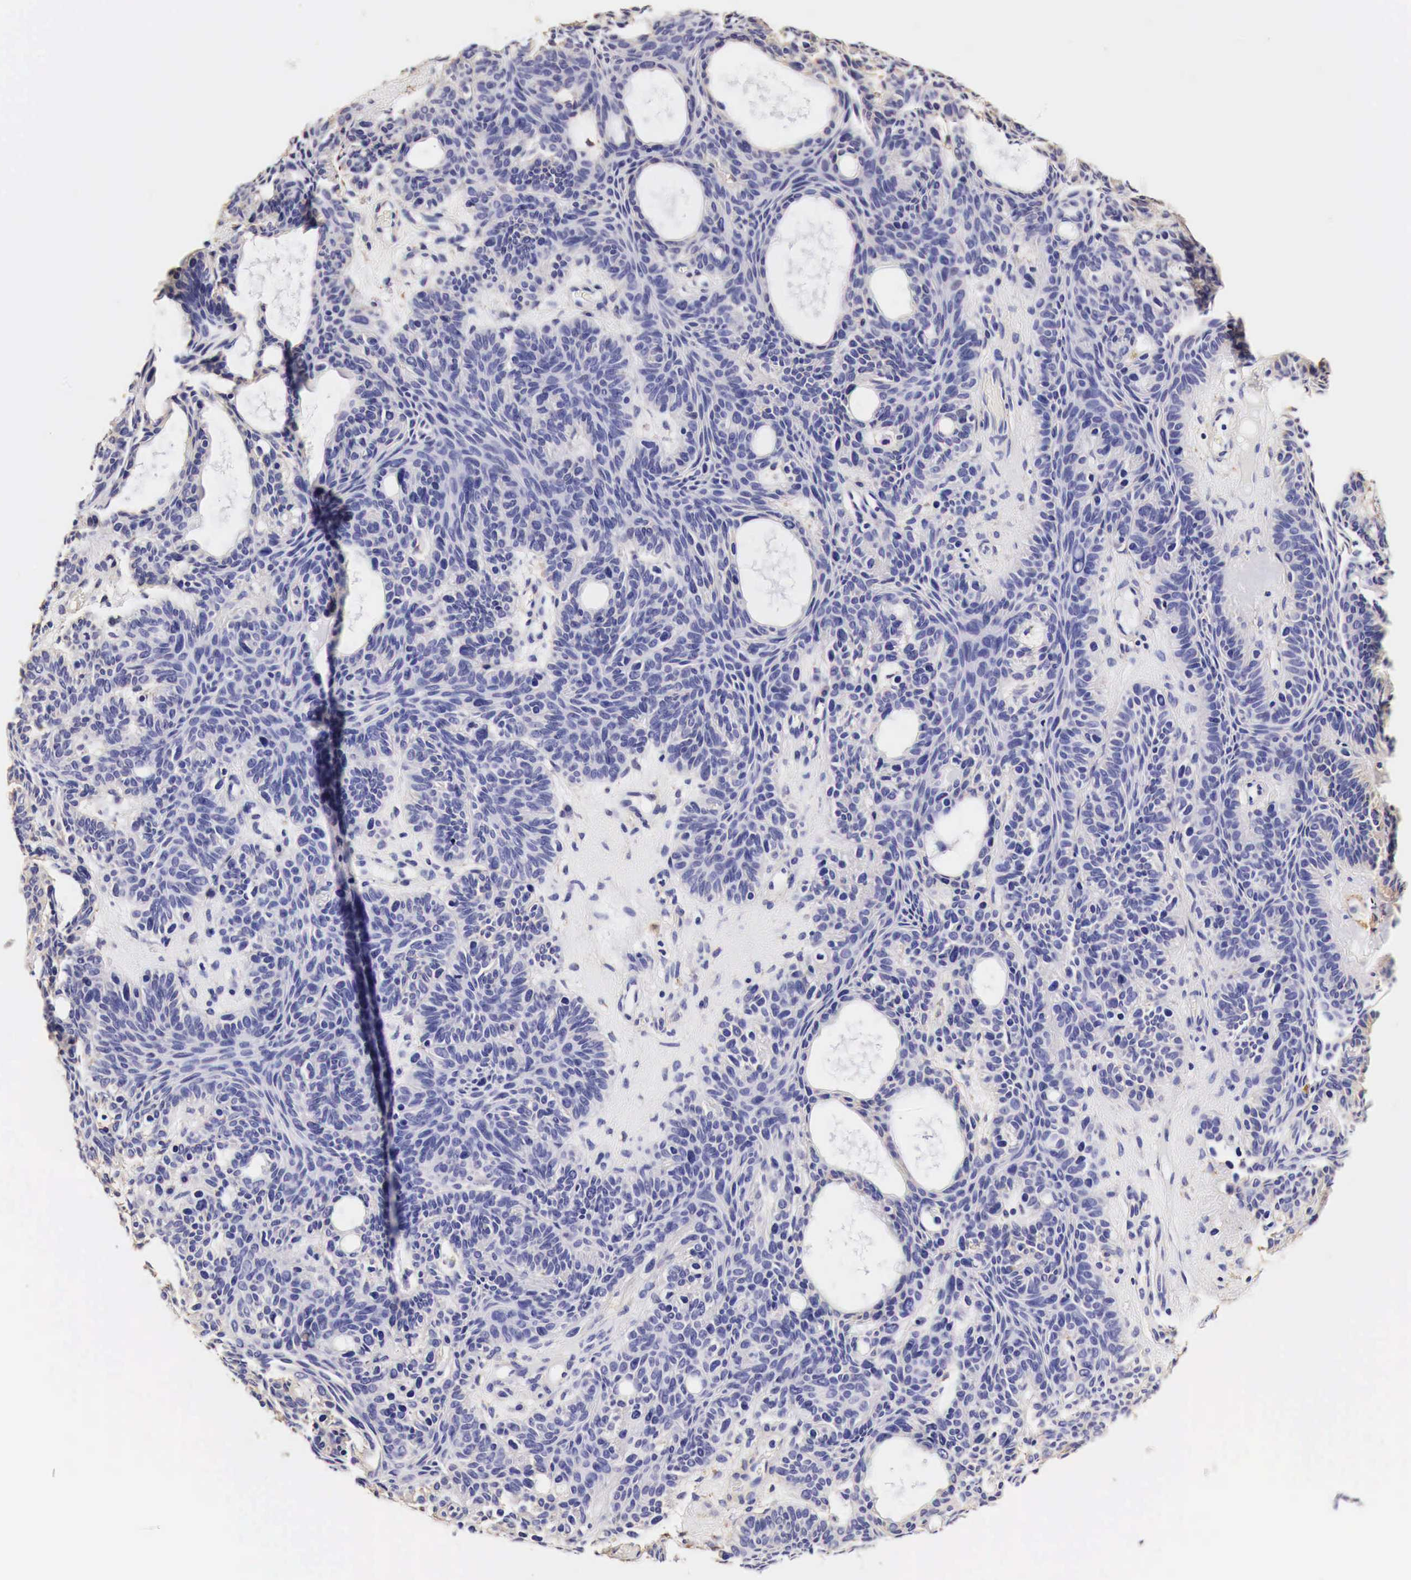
{"staining": {"intensity": "negative", "quantity": "none", "location": "none"}, "tissue": "skin cancer", "cell_type": "Tumor cells", "image_type": "cancer", "snomed": [{"axis": "morphology", "description": "Basal cell carcinoma"}, {"axis": "topography", "description": "Skin"}], "caption": "A high-resolution histopathology image shows immunohistochemistry staining of basal cell carcinoma (skin), which shows no significant positivity in tumor cells. The staining is performed using DAB brown chromogen with nuclei counter-stained in using hematoxylin.", "gene": "LAMB2", "patient": {"sex": "male", "age": 44}}